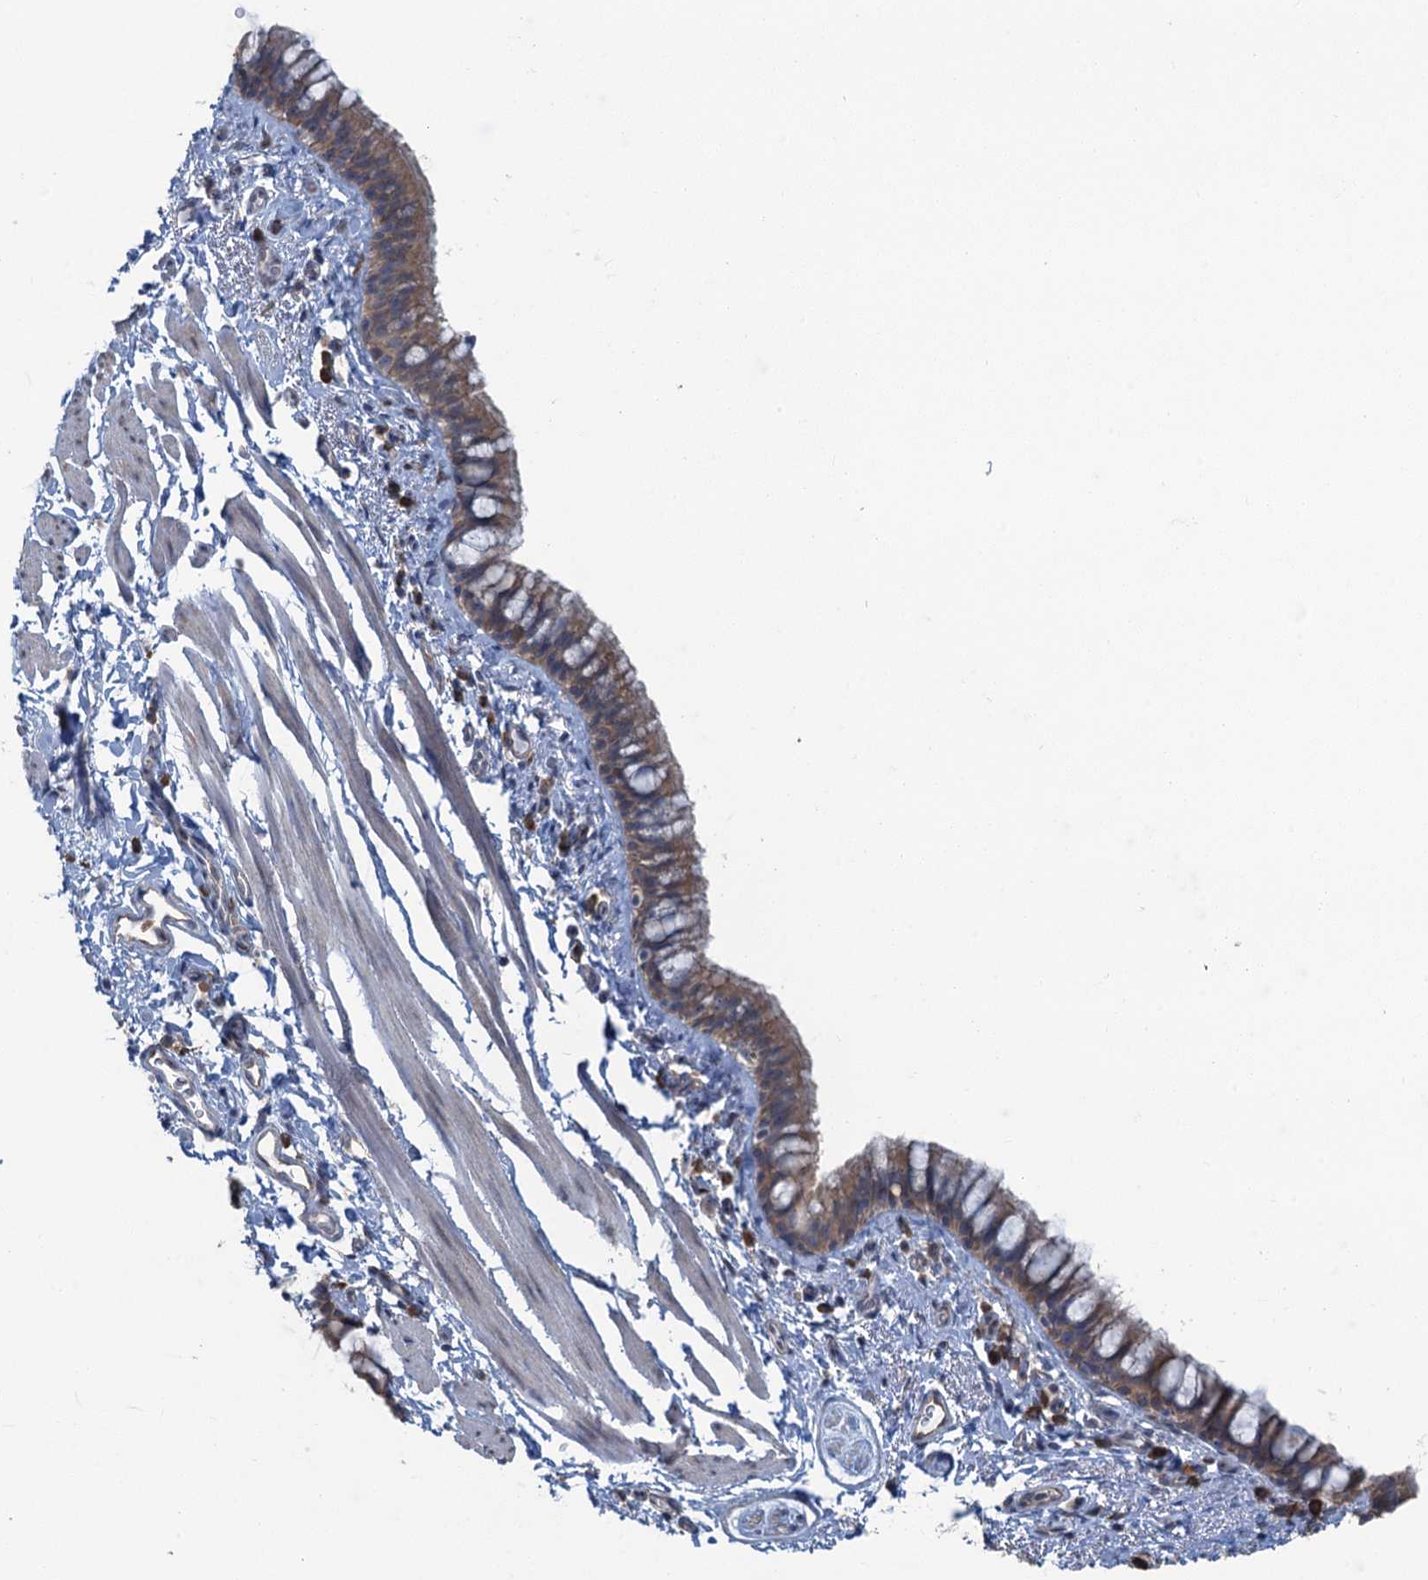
{"staining": {"intensity": "weak", "quantity": ">75%", "location": "cytoplasmic/membranous"}, "tissue": "bronchus", "cell_type": "Respiratory epithelial cells", "image_type": "normal", "snomed": [{"axis": "morphology", "description": "Normal tissue, NOS"}, {"axis": "topography", "description": "Cartilage tissue"}, {"axis": "topography", "description": "Bronchus"}], "caption": "Immunohistochemical staining of normal human bronchus reveals low levels of weak cytoplasmic/membranous staining in approximately >75% of respiratory epithelial cells.", "gene": "TEX35", "patient": {"sex": "female", "age": 36}}